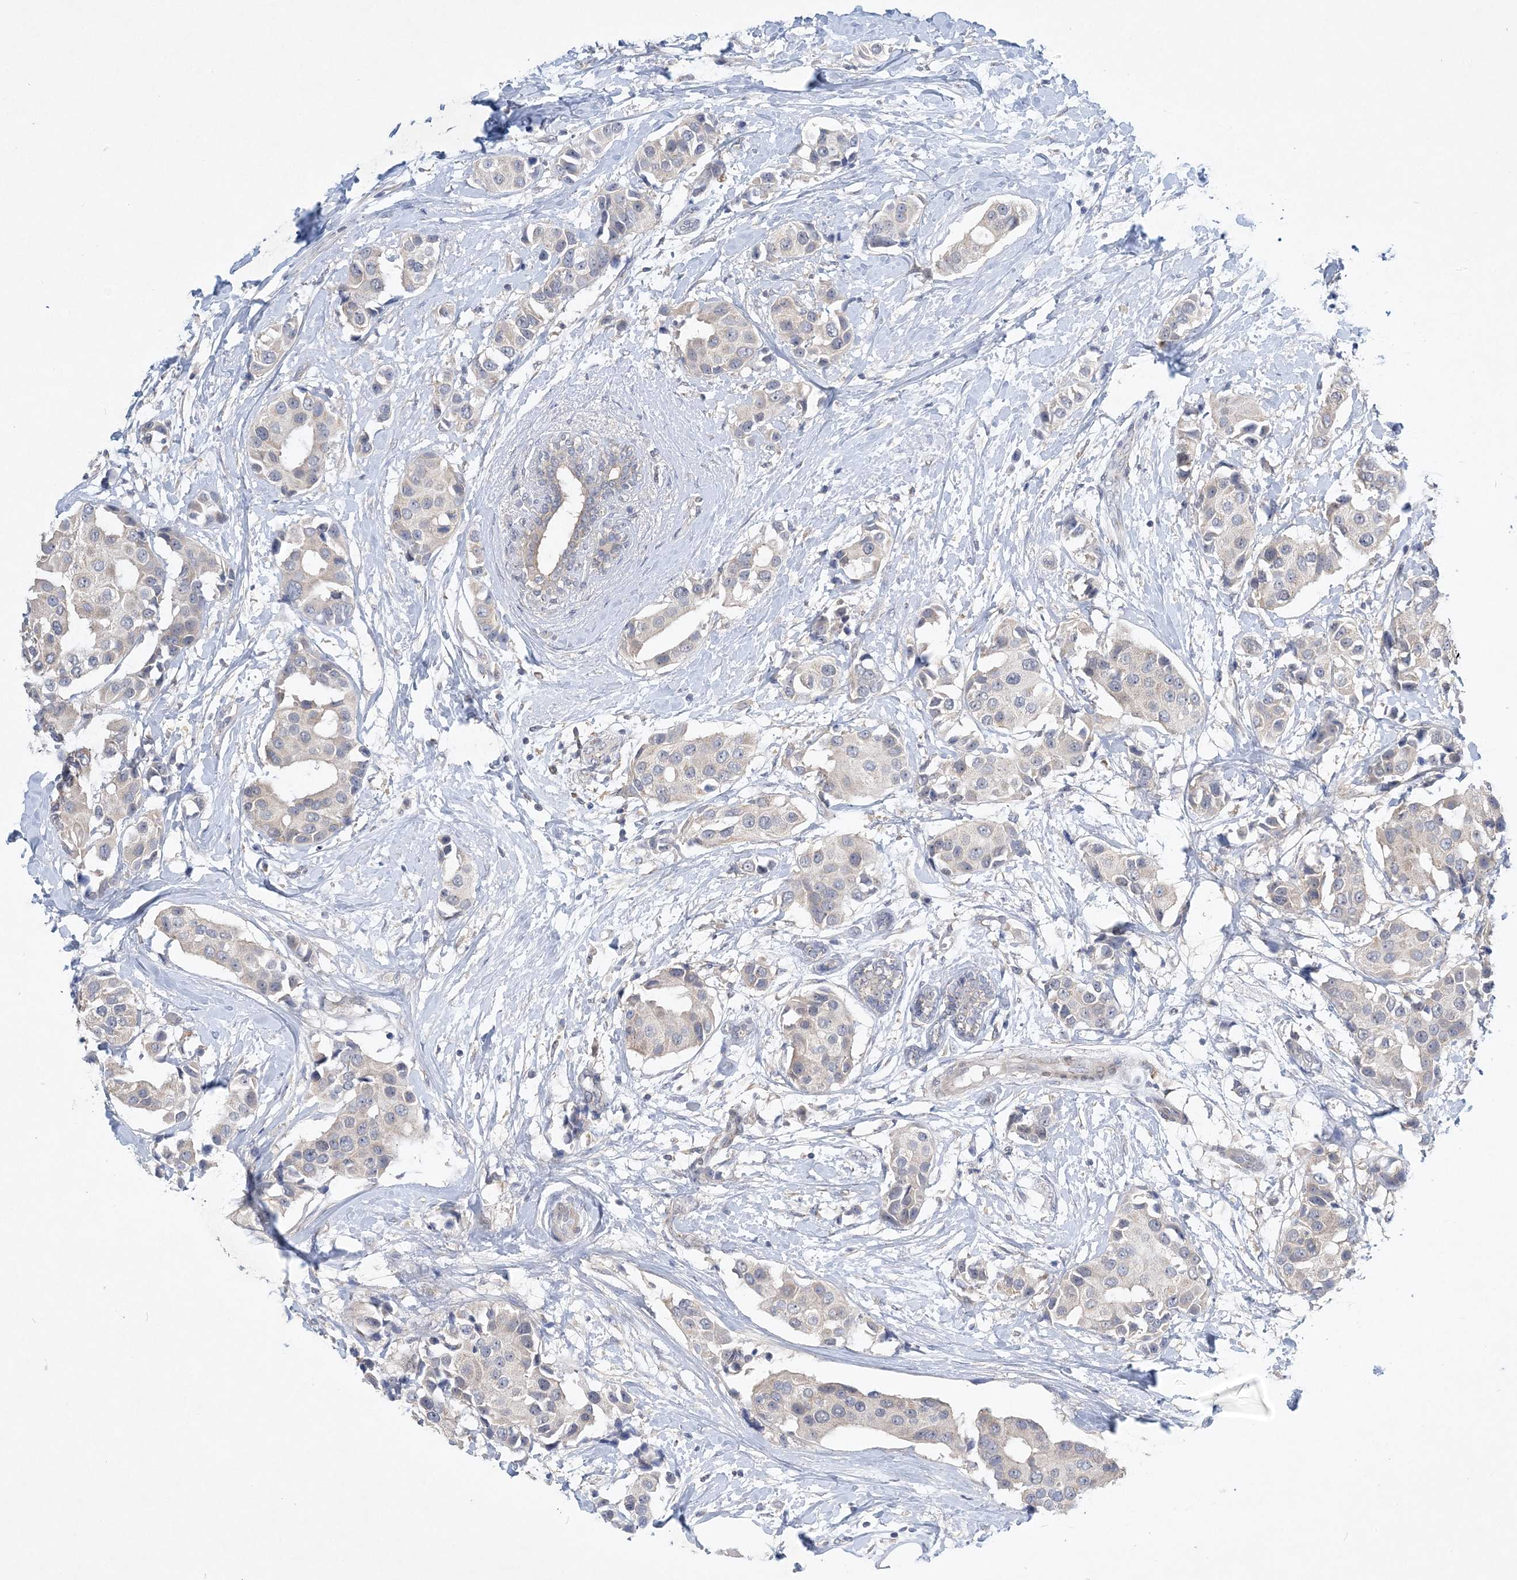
{"staining": {"intensity": "negative", "quantity": "none", "location": "none"}, "tissue": "breast cancer", "cell_type": "Tumor cells", "image_type": "cancer", "snomed": [{"axis": "morphology", "description": "Normal tissue, NOS"}, {"axis": "morphology", "description": "Duct carcinoma"}, {"axis": "topography", "description": "Breast"}], "caption": "Immunohistochemical staining of invasive ductal carcinoma (breast) displays no significant staining in tumor cells.", "gene": "ANKRD35", "patient": {"sex": "female", "age": 39}}